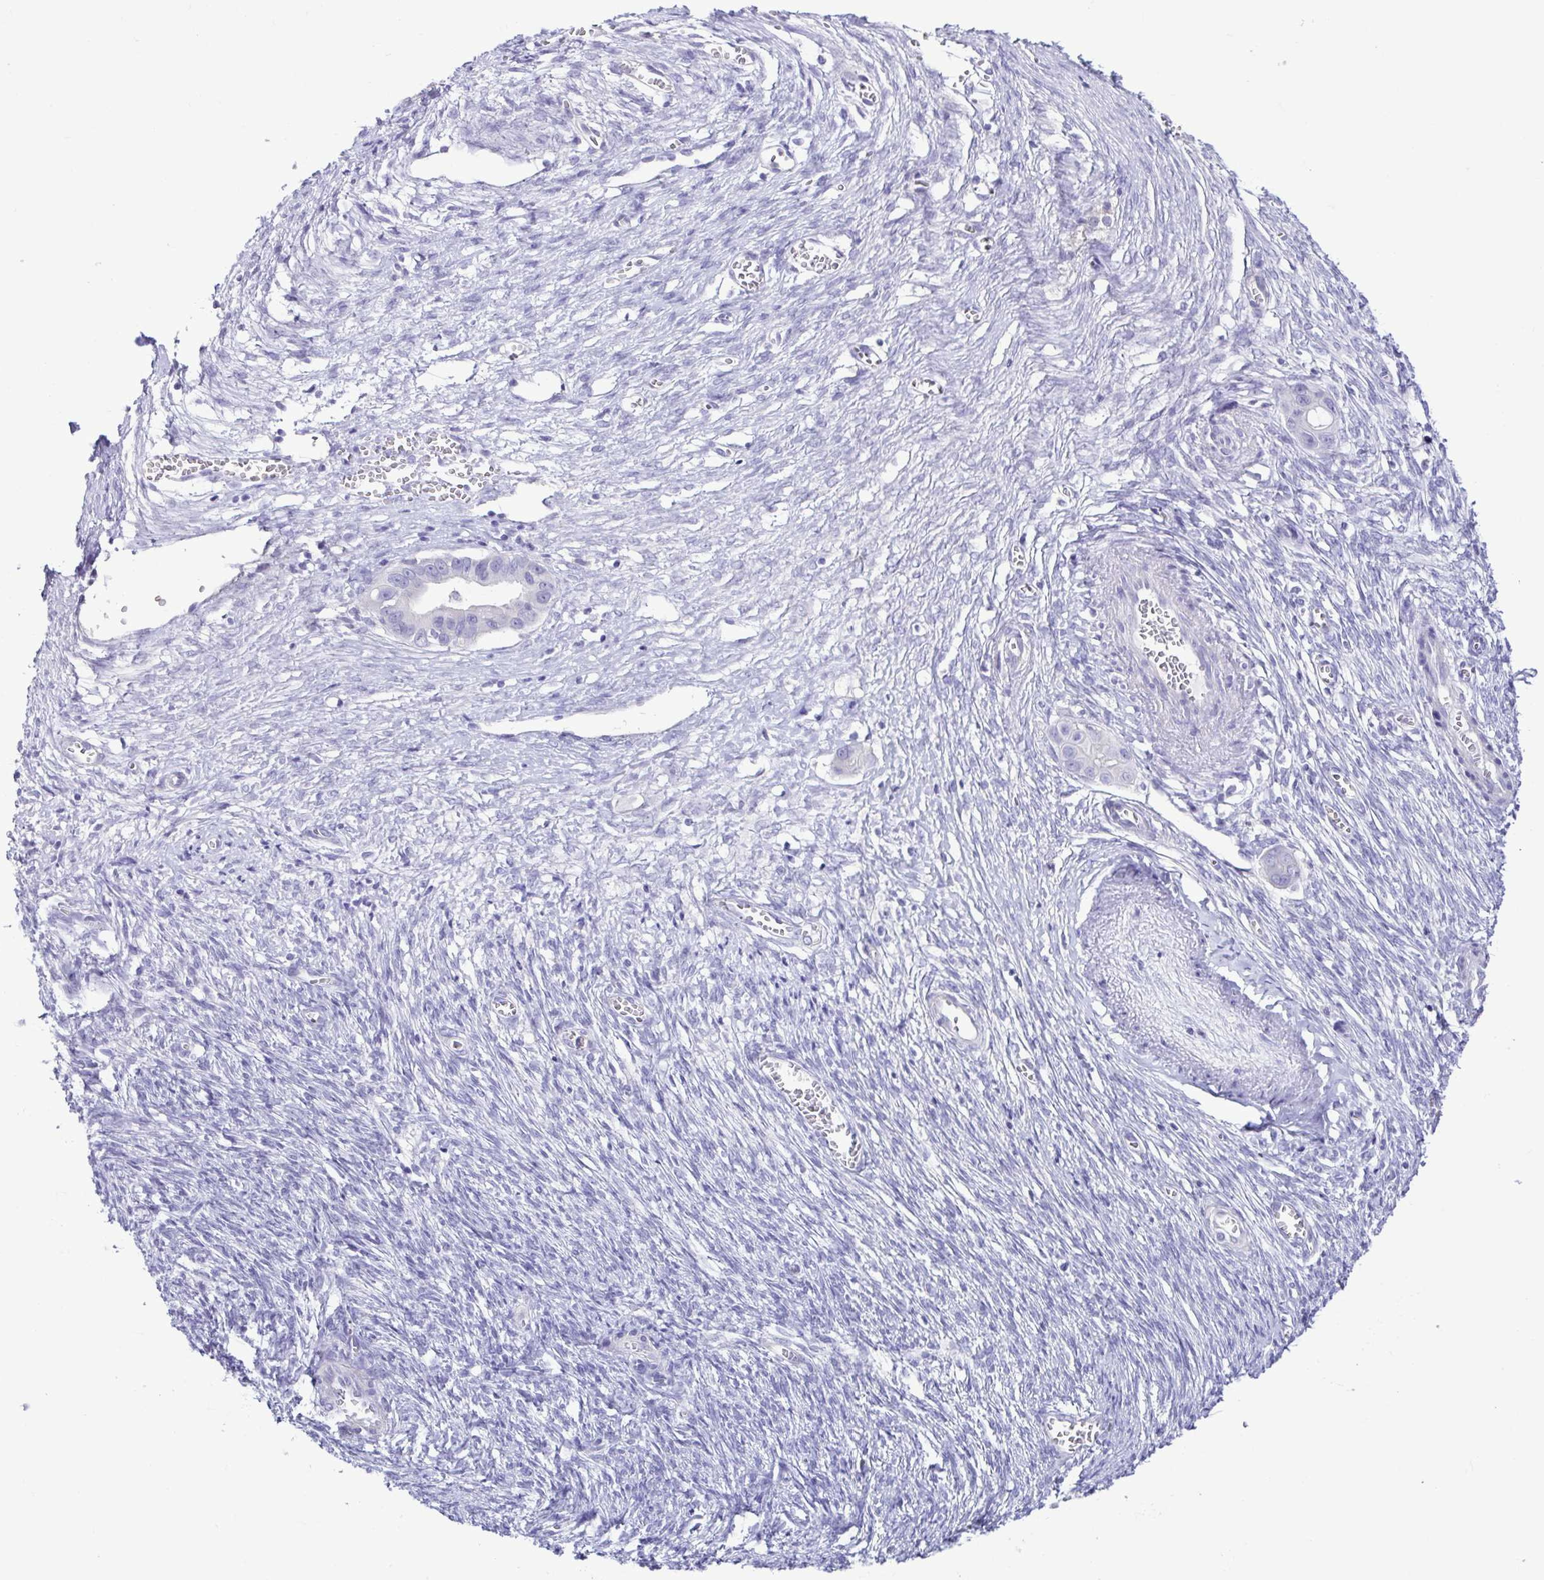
{"staining": {"intensity": "negative", "quantity": "none", "location": "none"}, "tissue": "ovarian cancer", "cell_type": "Tumor cells", "image_type": "cancer", "snomed": [{"axis": "morphology", "description": "Cystadenocarcinoma, mucinous, NOS"}, {"axis": "topography", "description": "Ovary"}], "caption": "Human ovarian mucinous cystadenocarcinoma stained for a protein using IHC demonstrates no staining in tumor cells.", "gene": "CBY2", "patient": {"sex": "female", "age": 70}}